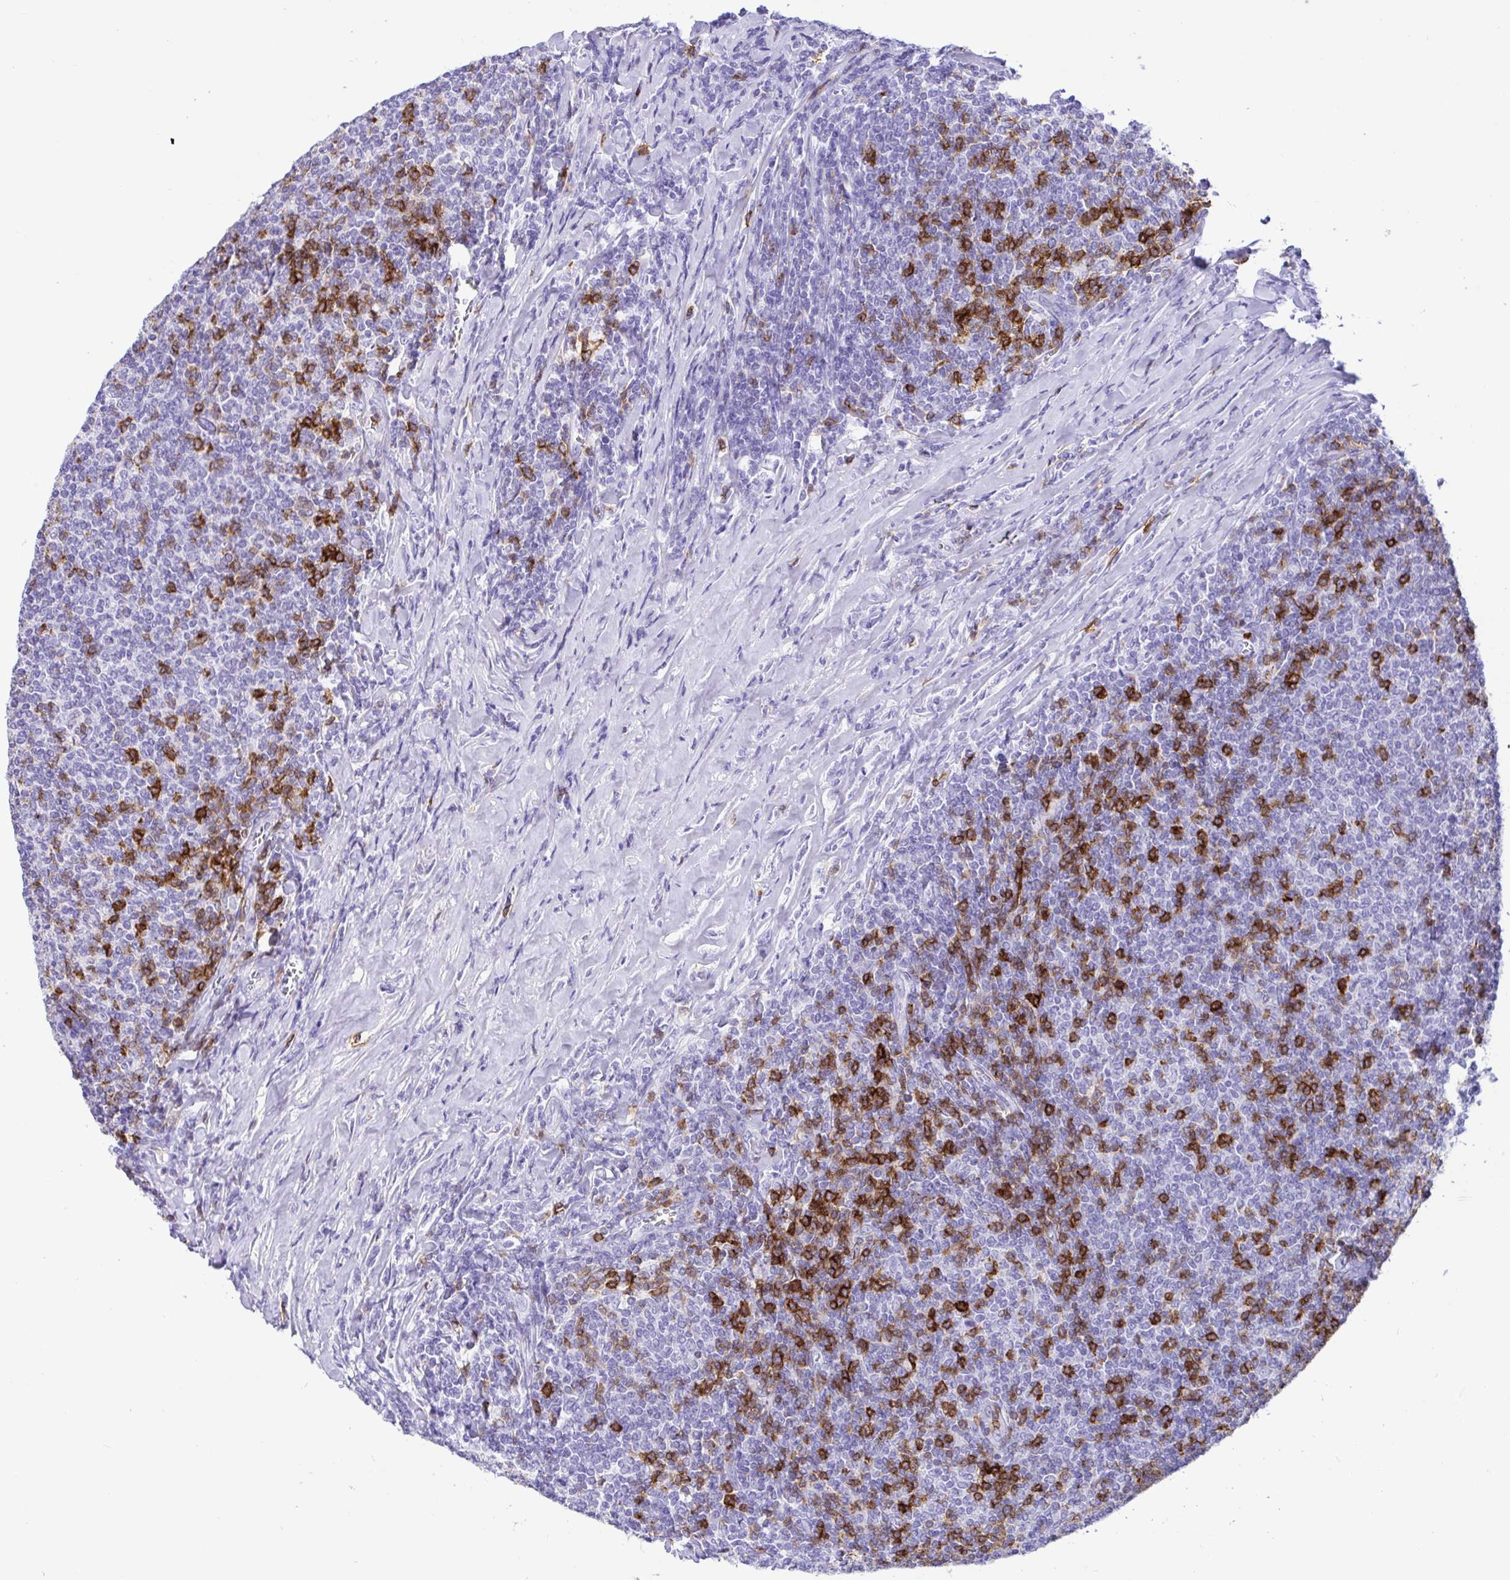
{"staining": {"intensity": "strong", "quantity": "<25%", "location": "cytoplasmic/membranous"}, "tissue": "lymphoma", "cell_type": "Tumor cells", "image_type": "cancer", "snomed": [{"axis": "morphology", "description": "Malignant lymphoma, non-Hodgkin's type, Low grade"}, {"axis": "topography", "description": "Lymph node"}], "caption": "High-power microscopy captured an immunohistochemistry (IHC) micrograph of low-grade malignant lymphoma, non-Hodgkin's type, revealing strong cytoplasmic/membranous expression in approximately <25% of tumor cells. The staining was performed using DAB to visualize the protein expression in brown, while the nuclei were stained in blue with hematoxylin (Magnification: 20x).", "gene": "CD5", "patient": {"sex": "male", "age": 52}}